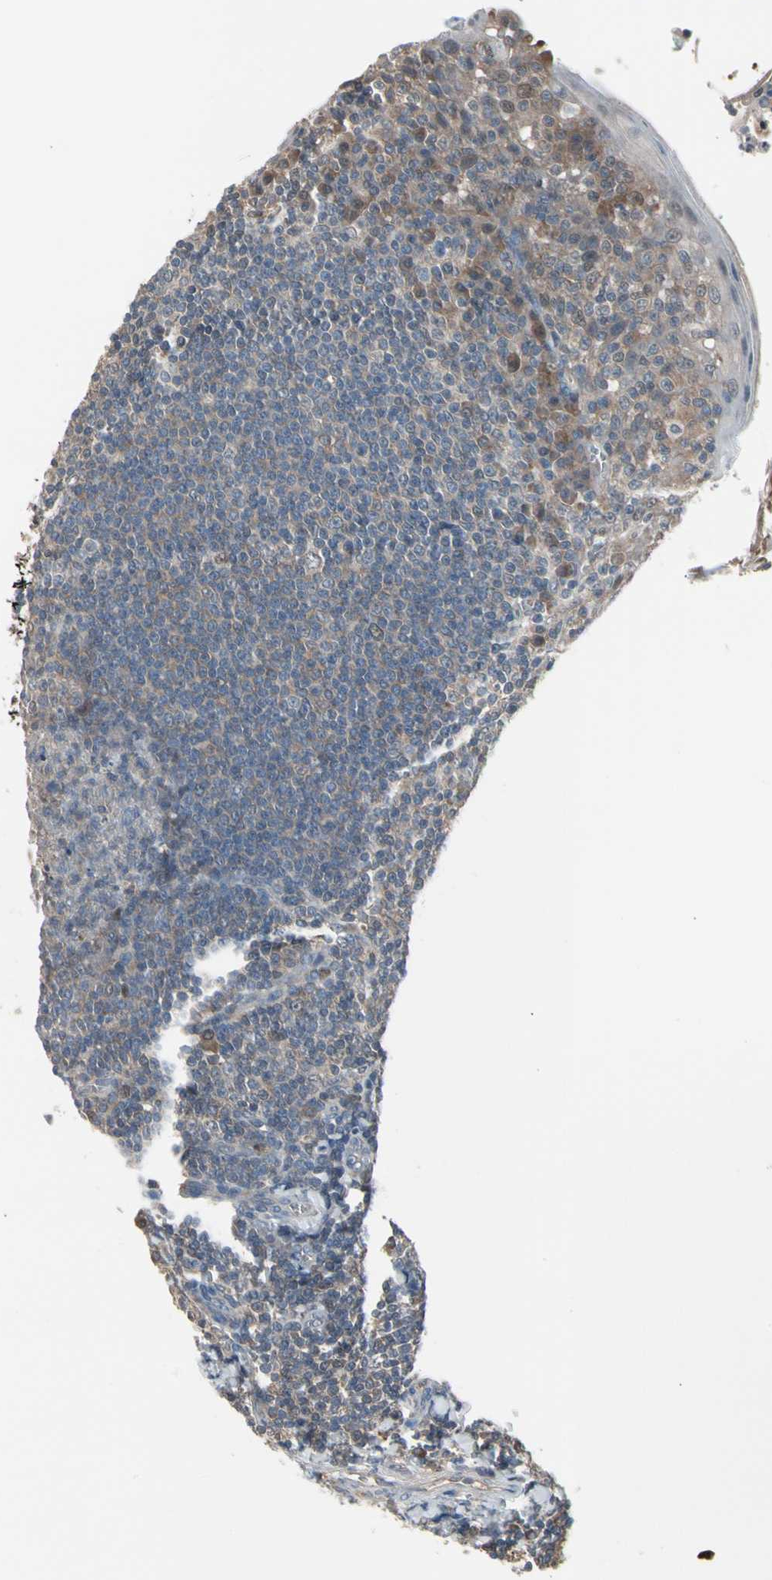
{"staining": {"intensity": "weak", "quantity": ">75%", "location": "cytoplasmic/membranous,nuclear"}, "tissue": "tonsil", "cell_type": "Germinal center cells", "image_type": "normal", "snomed": [{"axis": "morphology", "description": "Normal tissue, NOS"}, {"axis": "topography", "description": "Tonsil"}], "caption": "This image reveals immunohistochemistry staining of unremarkable tonsil, with low weak cytoplasmic/membranous,nuclear positivity in about >75% of germinal center cells.", "gene": "ENSG00000256646", "patient": {"sex": "male", "age": 31}}